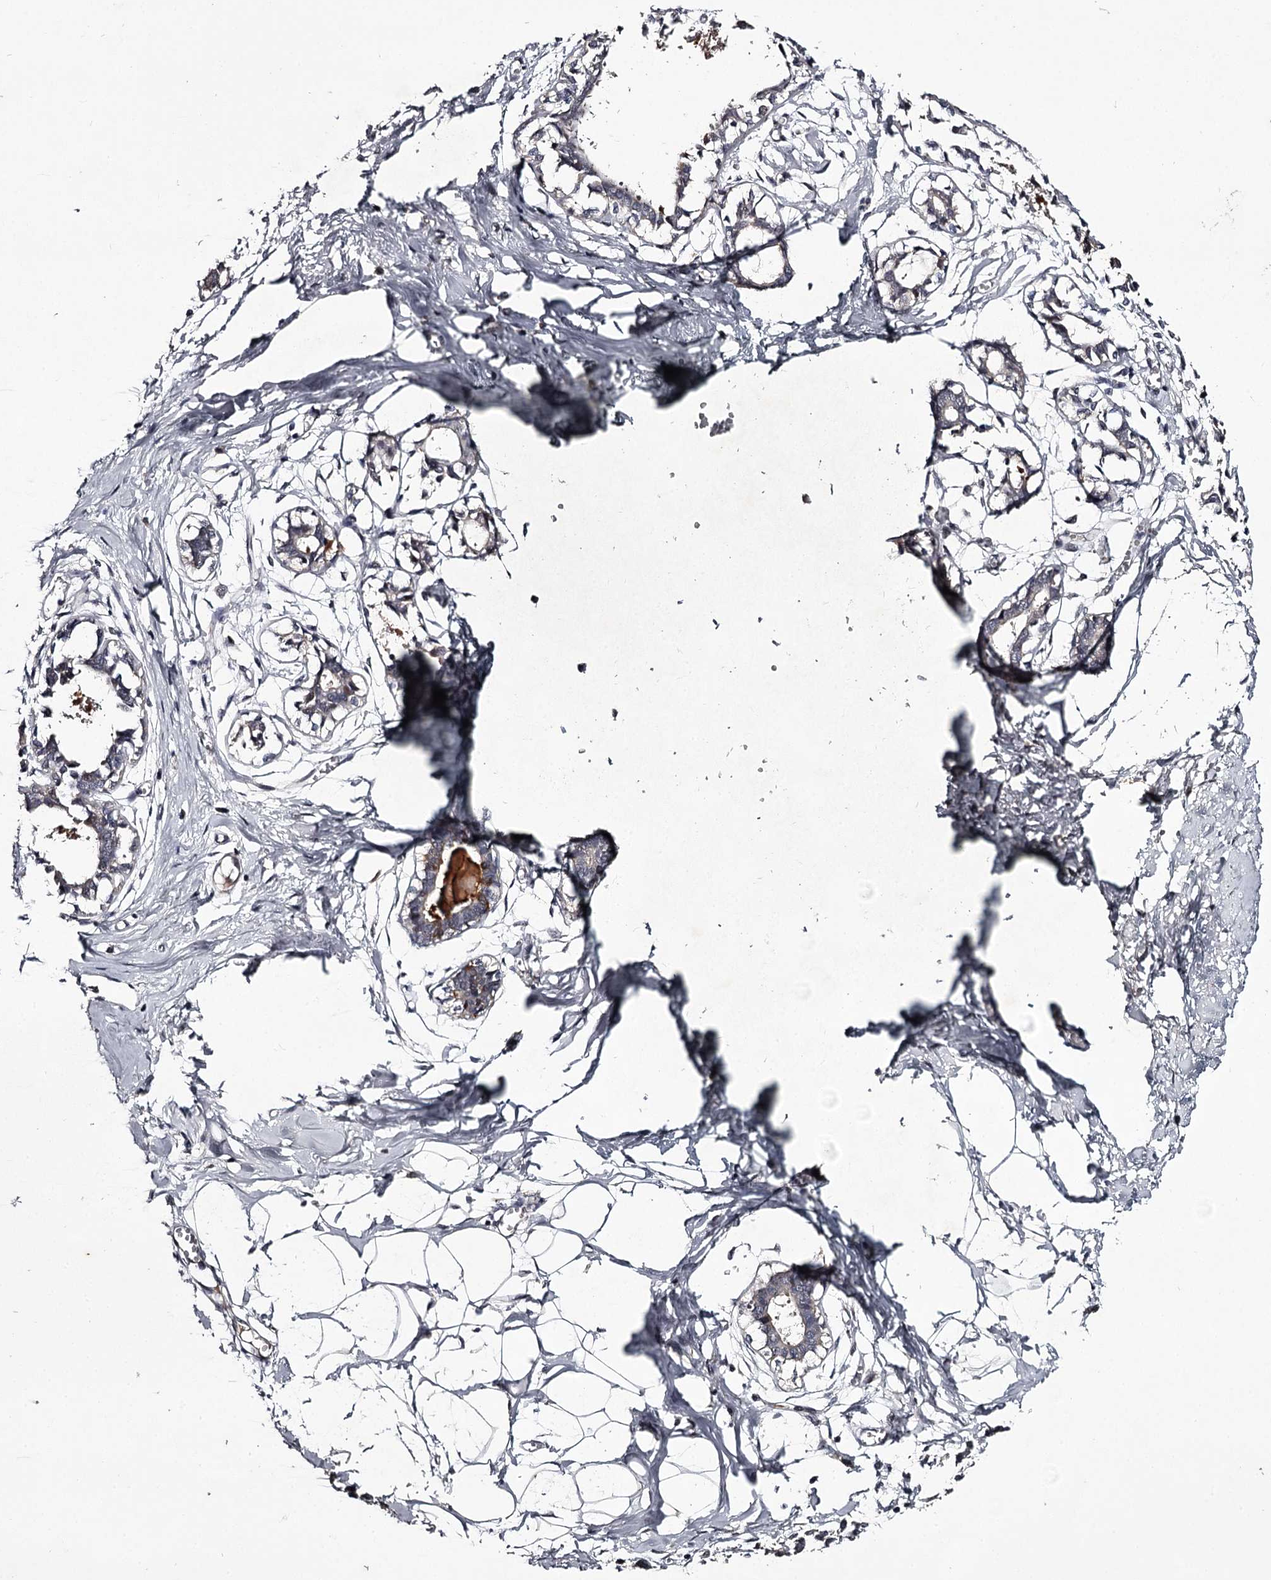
{"staining": {"intensity": "weak", "quantity": "<25%", "location": "nuclear"}, "tissue": "breast", "cell_type": "Adipocytes", "image_type": "normal", "snomed": [{"axis": "morphology", "description": "Normal tissue, NOS"}, {"axis": "topography", "description": "Breast"}], "caption": "IHC micrograph of benign breast: breast stained with DAB shows no significant protein expression in adipocytes.", "gene": "RNF44", "patient": {"sex": "female", "age": 27}}